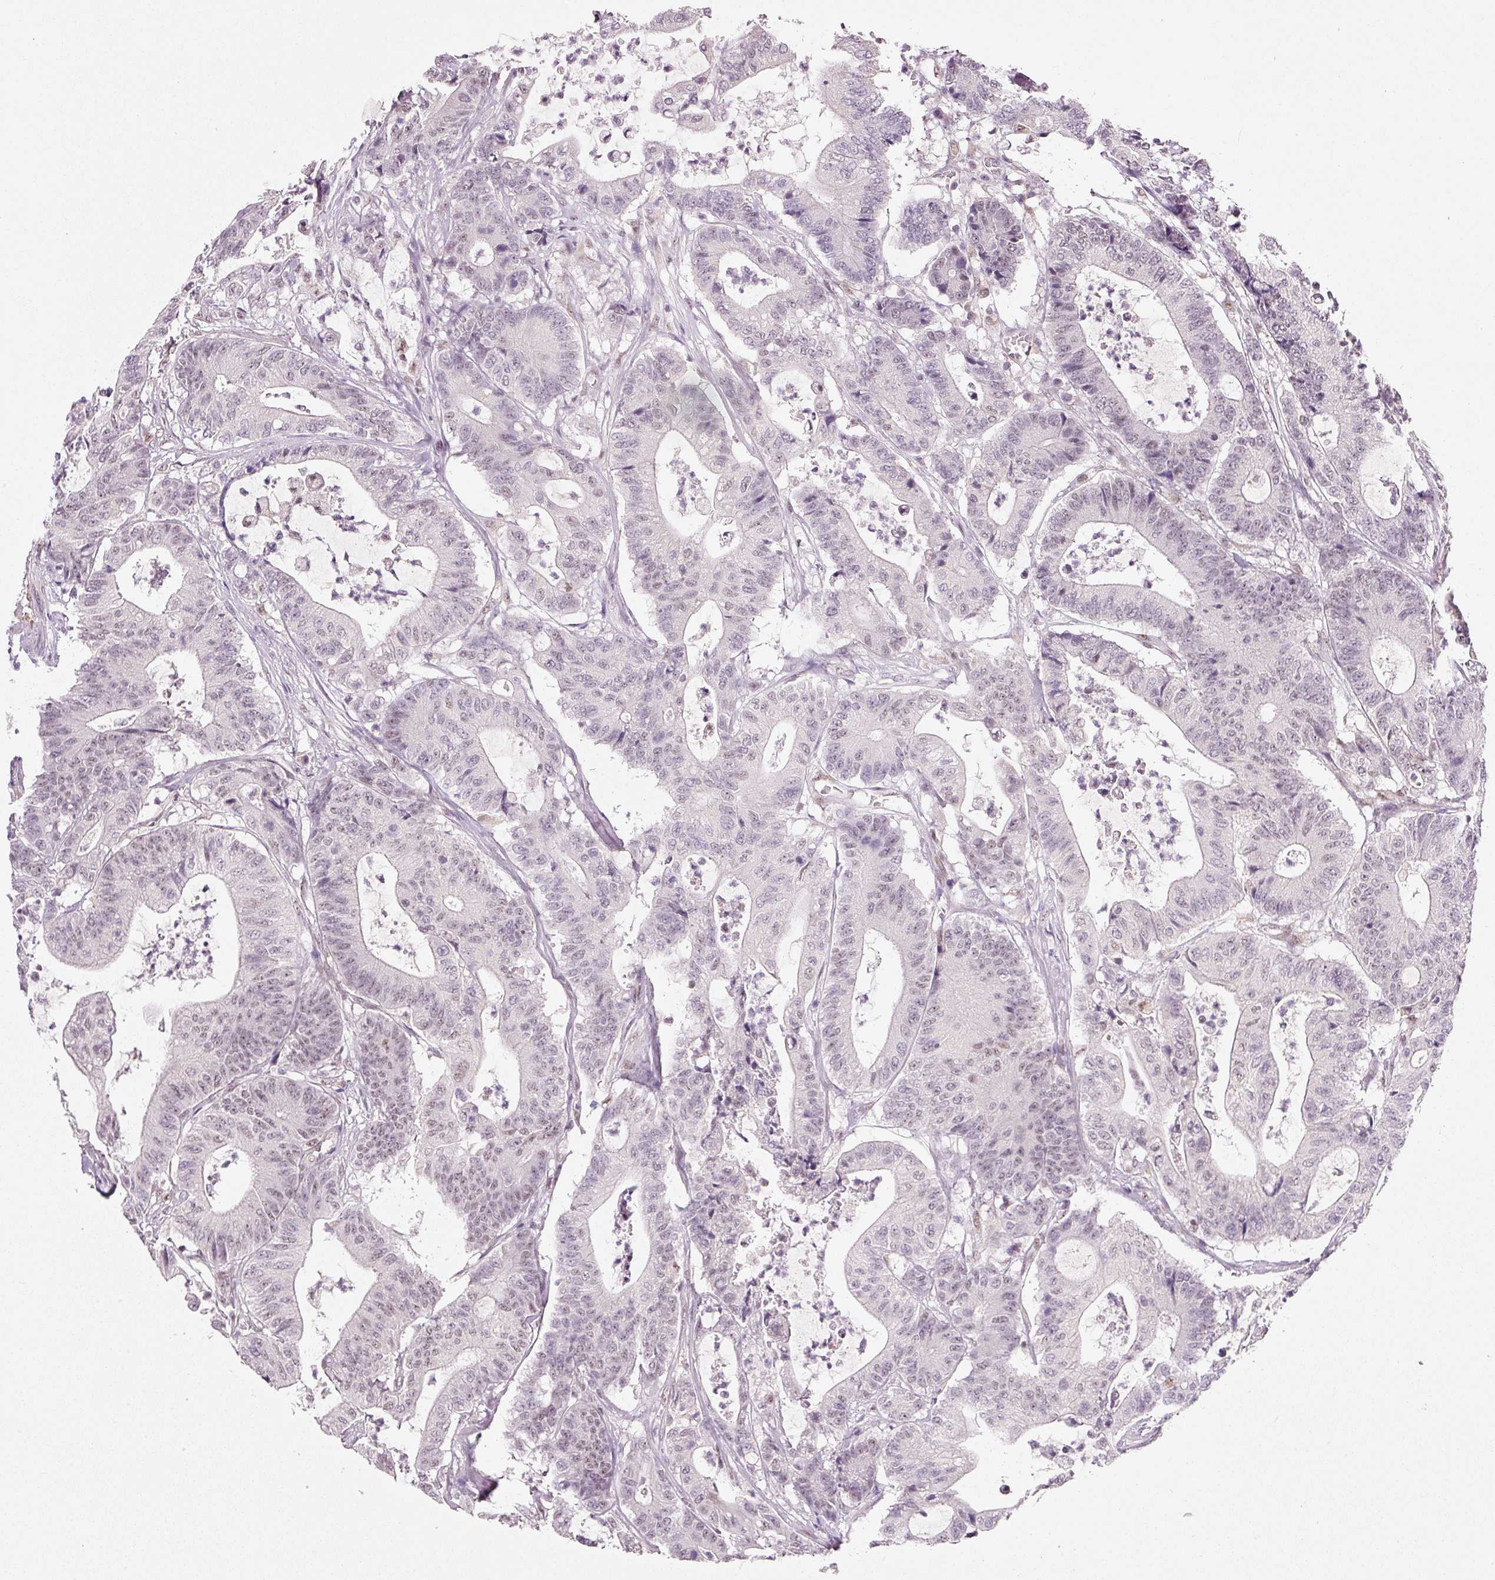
{"staining": {"intensity": "negative", "quantity": "none", "location": "none"}, "tissue": "colorectal cancer", "cell_type": "Tumor cells", "image_type": "cancer", "snomed": [{"axis": "morphology", "description": "Adenocarcinoma, NOS"}, {"axis": "topography", "description": "Colon"}], "caption": "An immunohistochemistry histopathology image of colorectal adenocarcinoma is shown. There is no staining in tumor cells of colorectal adenocarcinoma.", "gene": "FSTL3", "patient": {"sex": "female", "age": 84}}